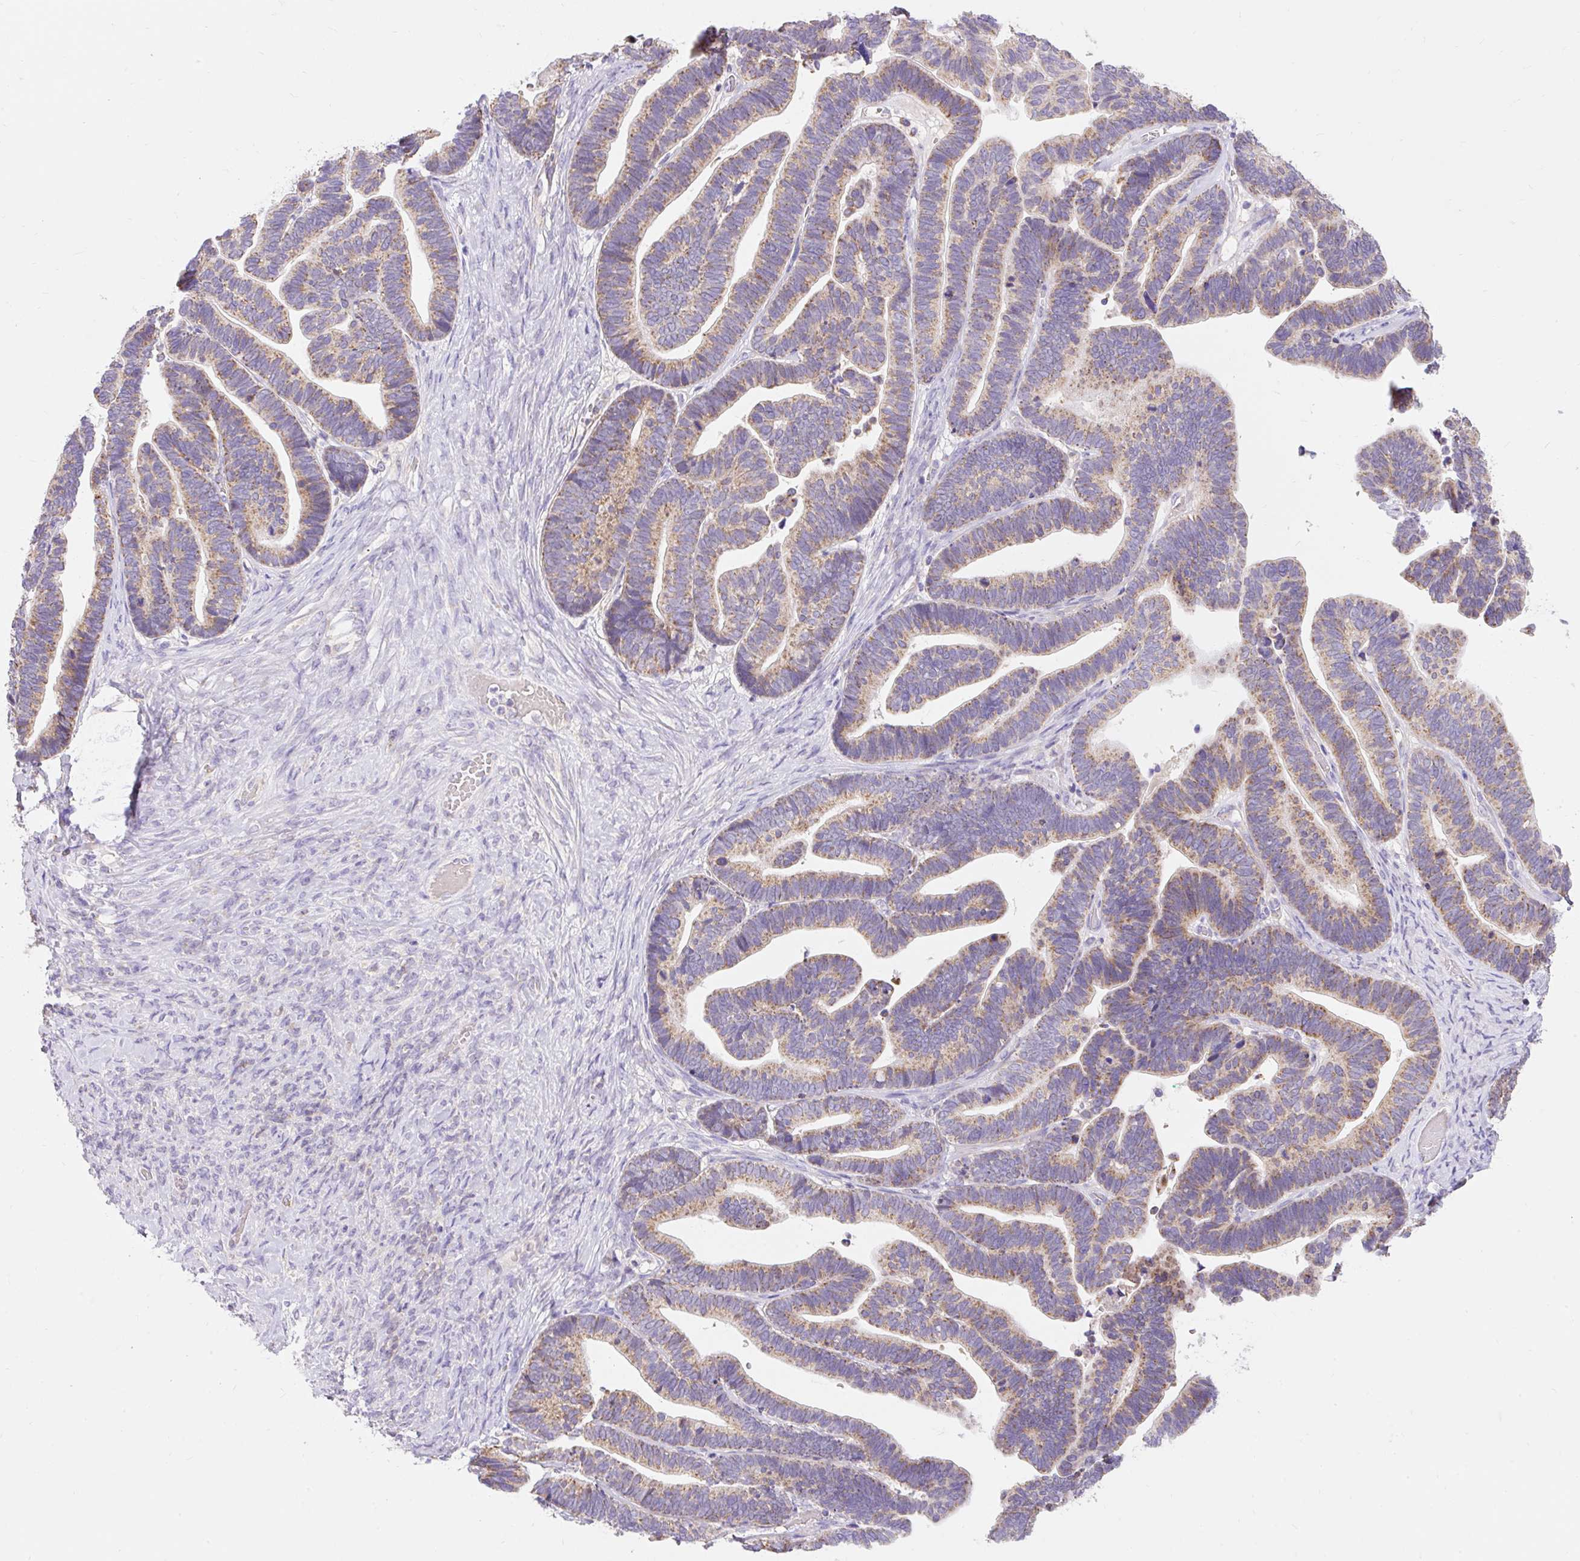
{"staining": {"intensity": "moderate", "quantity": ">75%", "location": "cytoplasmic/membranous"}, "tissue": "ovarian cancer", "cell_type": "Tumor cells", "image_type": "cancer", "snomed": [{"axis": "morphology", "description": "Cystadenocarcinoma, serous, NOS"}, {"axis": "topography", "description": "Ovary"}], "caption": "Immunohistochemical staining of serous cystadenocarcinoma (ovarian) shows medium levels of moderate cytoplasmic/membranous expression in about >75% of tumor cells.", "gene": "PMAIP1", "patient": {"sex": "female", "age": 56}}